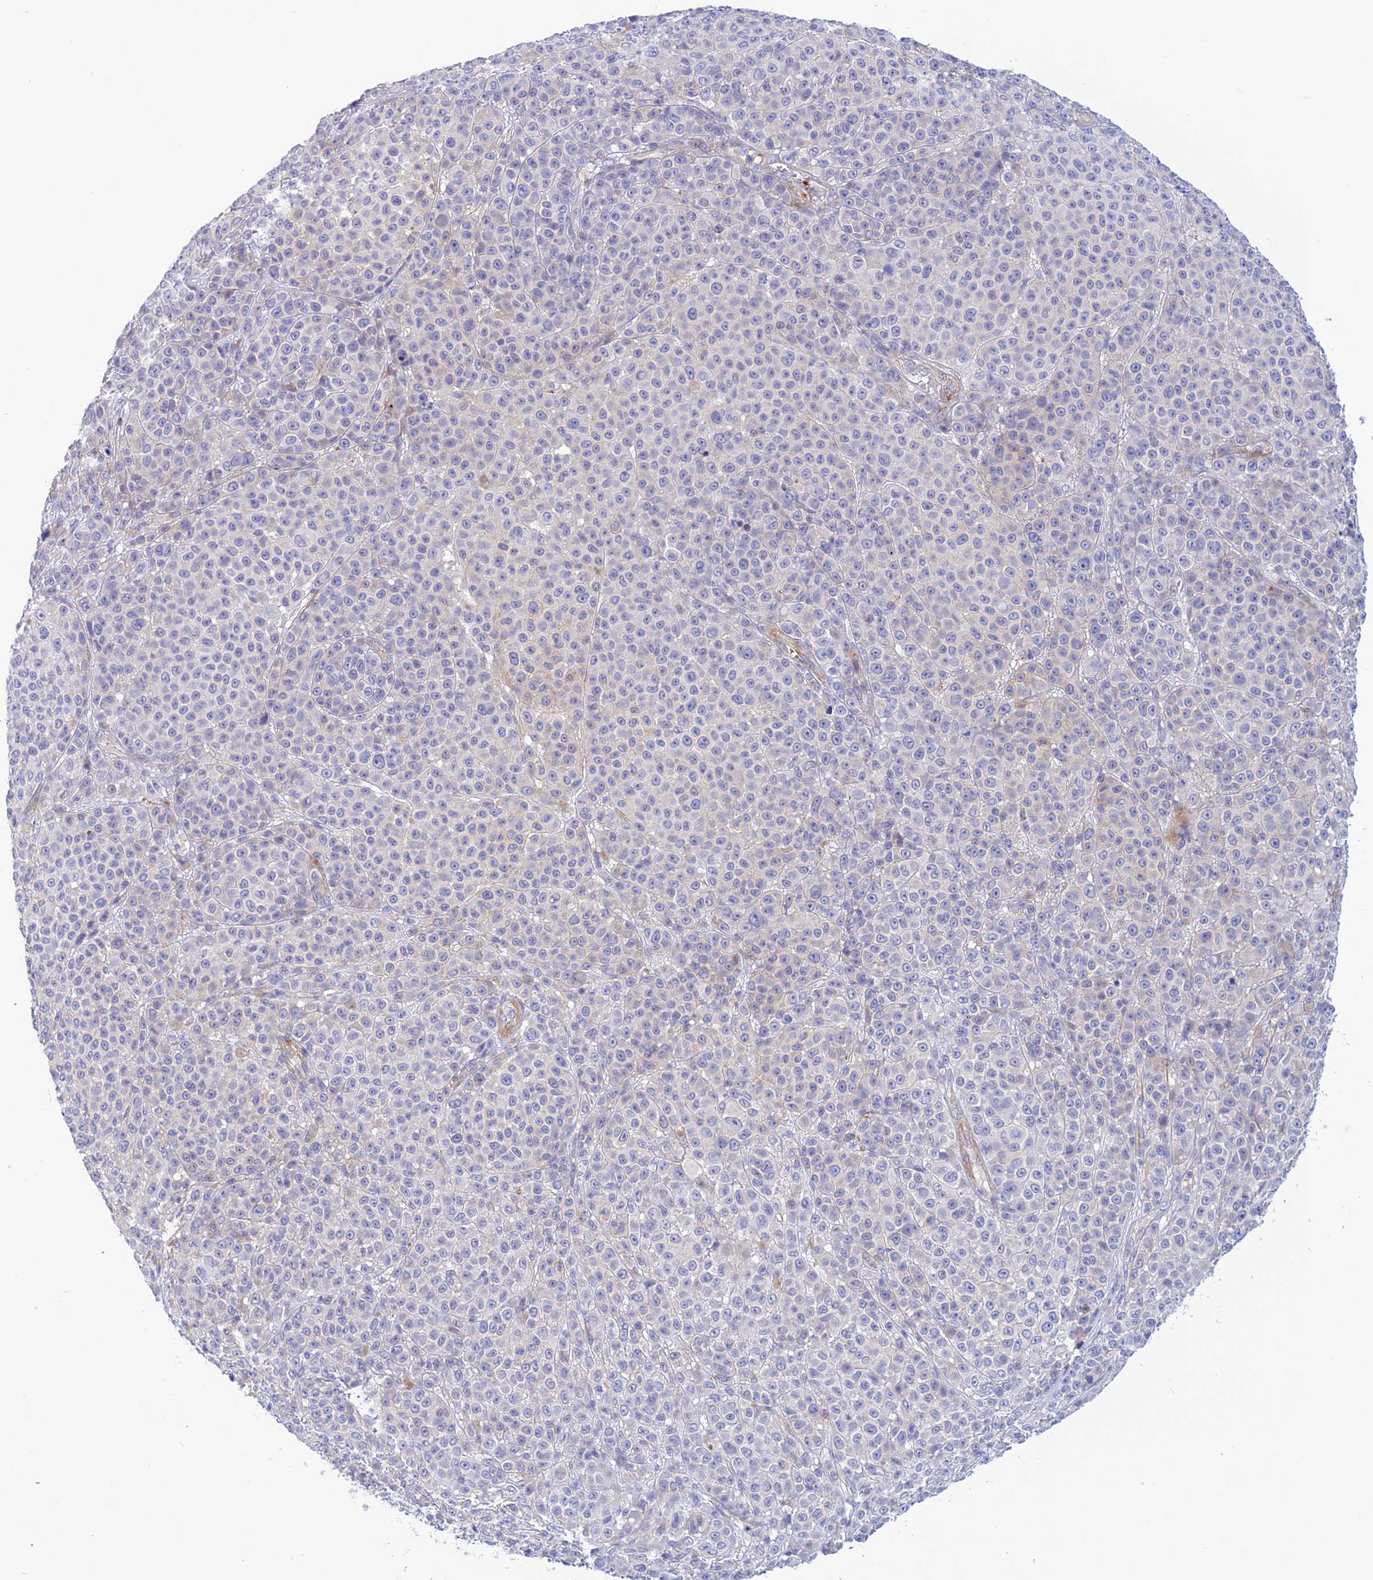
{"staining": {"intensity": "negative", "quantity": "none", "location": "none"}, "tissue": "melanoma", "cell_type": "Tumor cells", "image_type": "cancer", "snomed": [{"axis": "morphology", "description": "Malignant melanoma, NOS"}, {"axis": "topography", "description": "Skin"}], "caption": "DAB immunohistochemical staining of malignant melanoma reveals no significant staining in tumor cells. Brightfield microscopy of immunohistochemistry stained with DAB (brown) and hematoxylin (blue), captured at high magnification.", "gene": "ZDHHC16", "patient": {"sex": "female", "age": 94}}